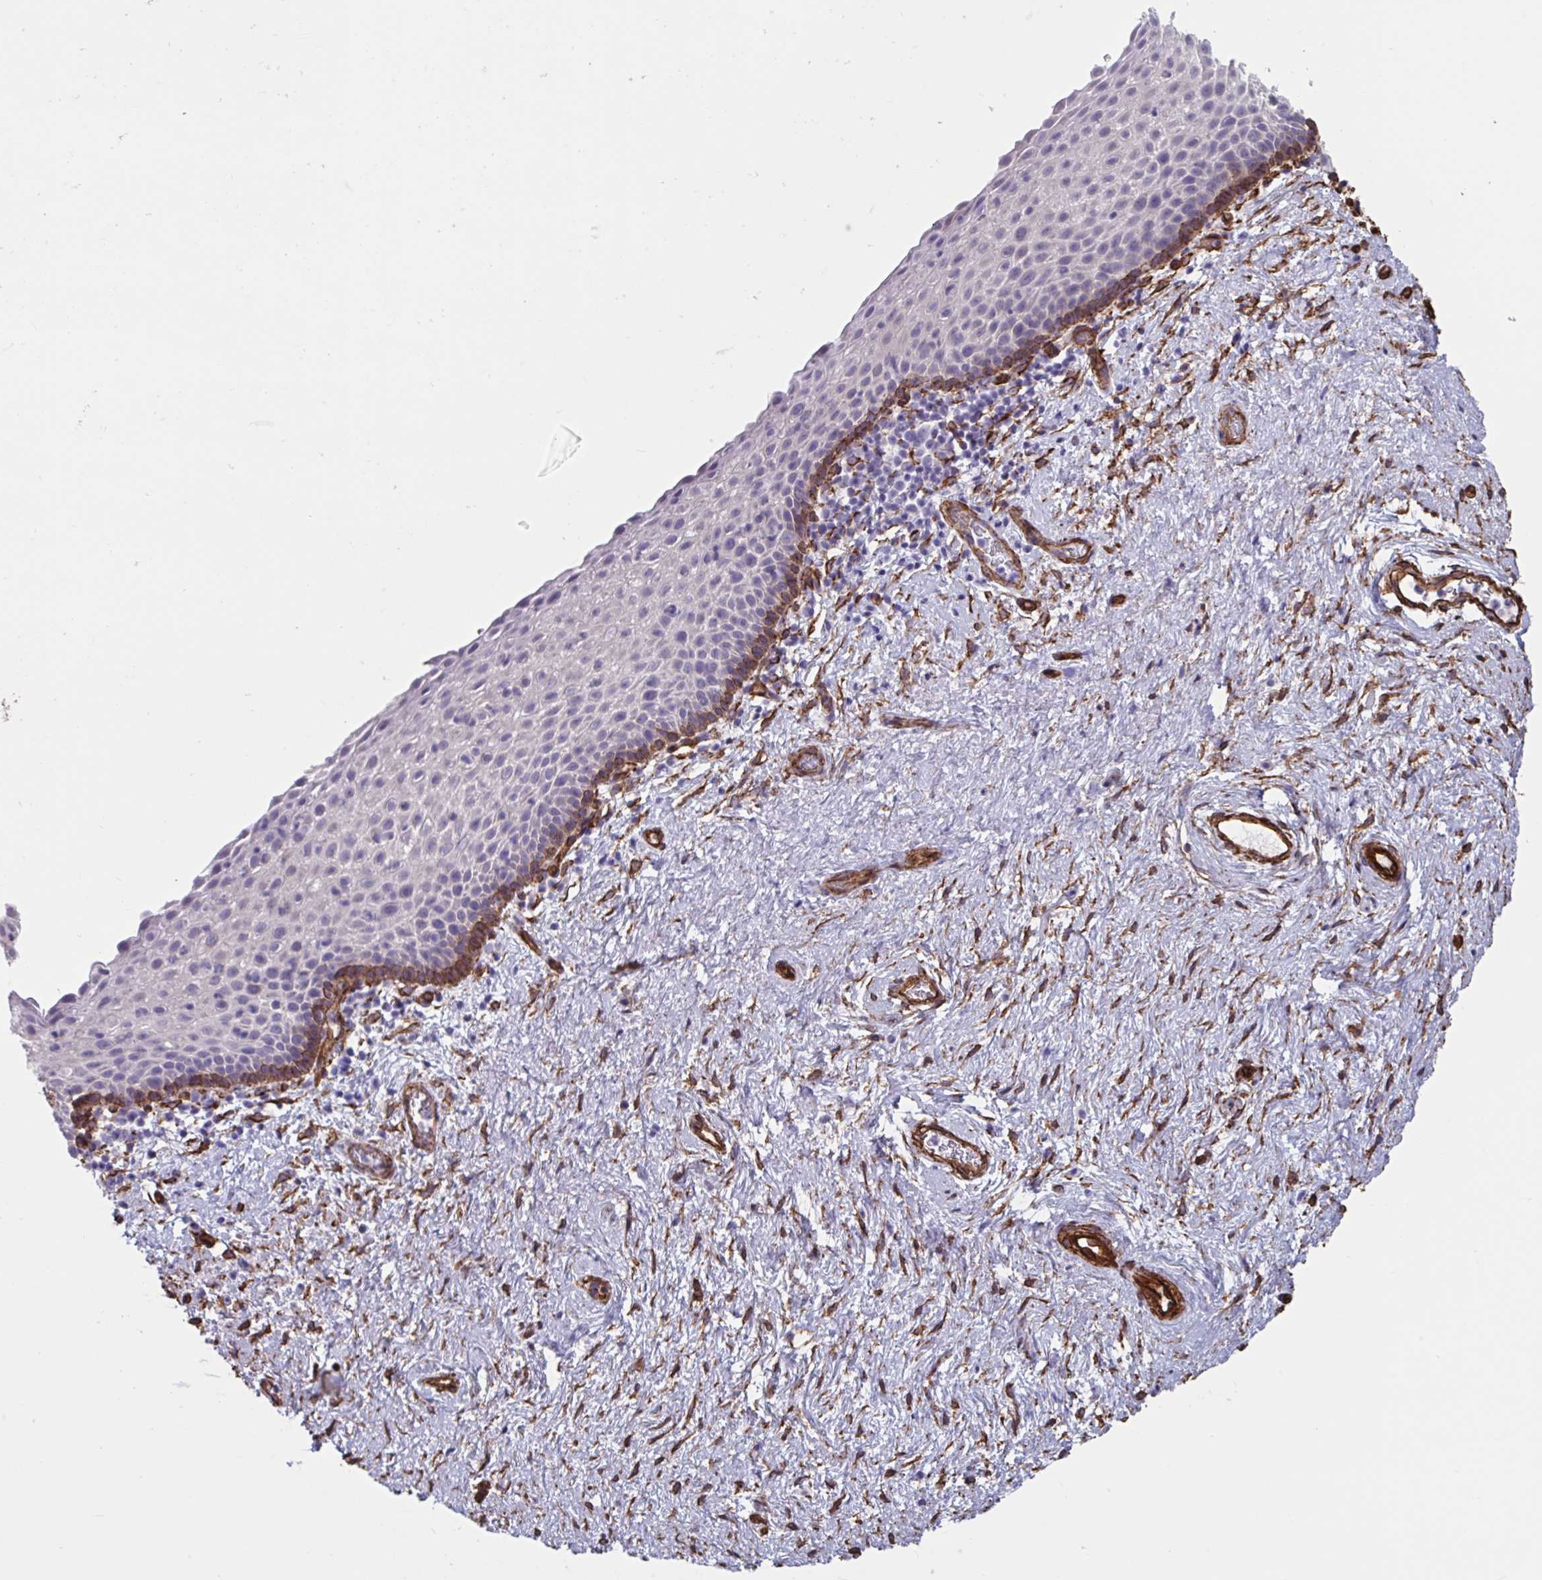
{"staining": {"intensity": "moderate", "quantity": "<25%", "location": "cytoplasmic/membranous"}, "tissue": "vagina", "cell_type": "Squamous epithelial cells", "image_type": "normal", "snomed": [{"axis": "morphology", "description": "Normal tissue, NOS"}, {"axis": "topography", "description": "Vagina"}], "caption": "Squamous epithelial cells demonstrate low levels of moderate cytoplasmic/membranous positivity in about <25% of cells in unremarkable vagina.", "gene": "CITED4", "patient": {"sex": "female", "age": 61}}